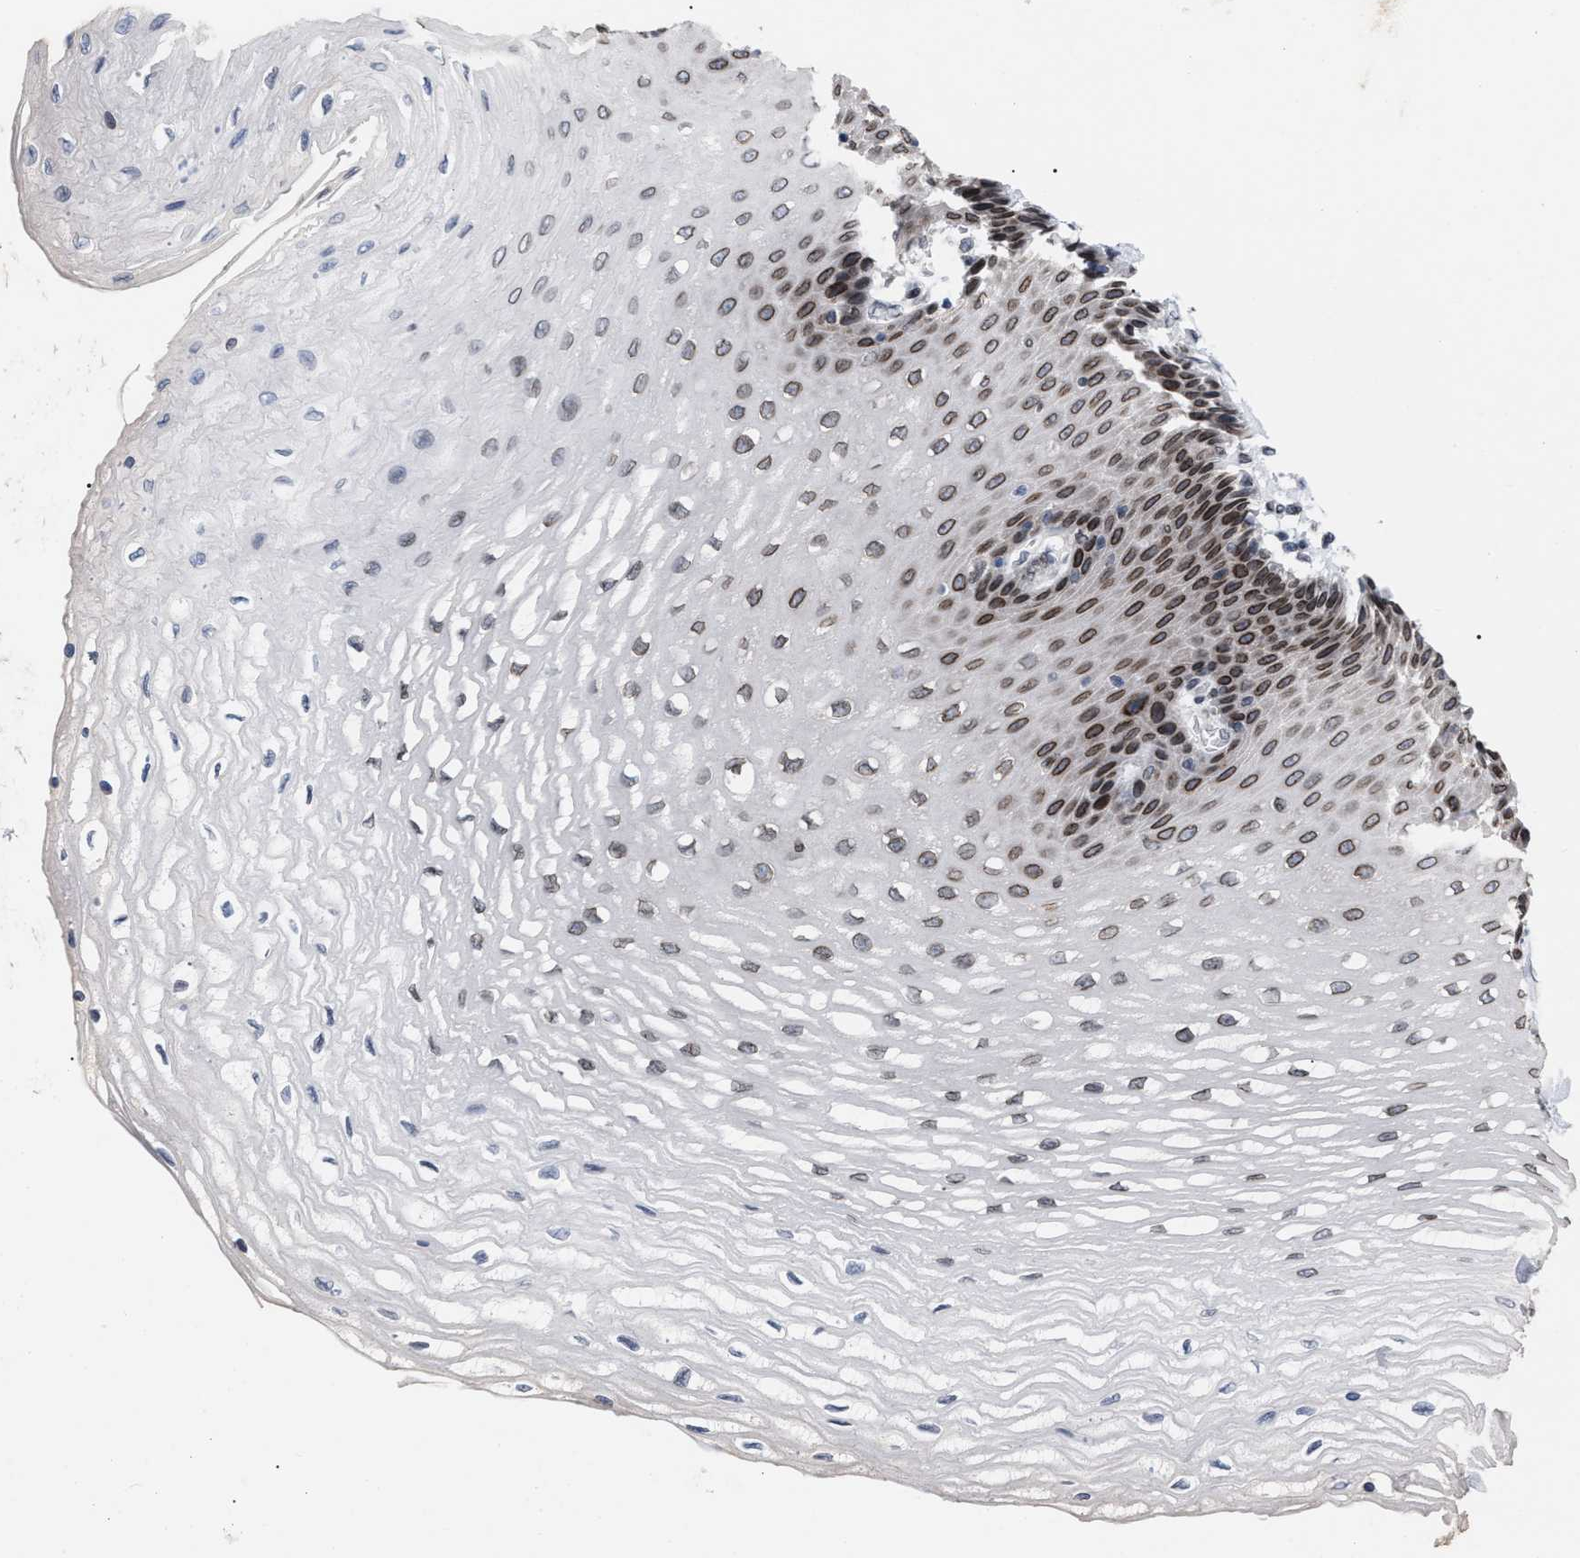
{"staining": {"intensity": "strong", "quantity": "<25%", "location": "cytoplasmic/membranous,nuclear"}, "tissue": "esophagus", "cell_type": "Squamous epithelial cells", "image_type": "normal", "snomed": [{"axis": "morphology", "description": "Normal tissue, NOS"}, {"axis": "topography", "description": "Esophagus"}], "caption": "Protein staining demonstrates strong cytoplasmic/membranous,nuclear positivity in about <25% of squamous epithelial cells in benign esophagus.", "gene": "TPR", "patient": {"sex": "female", "age": 72}}